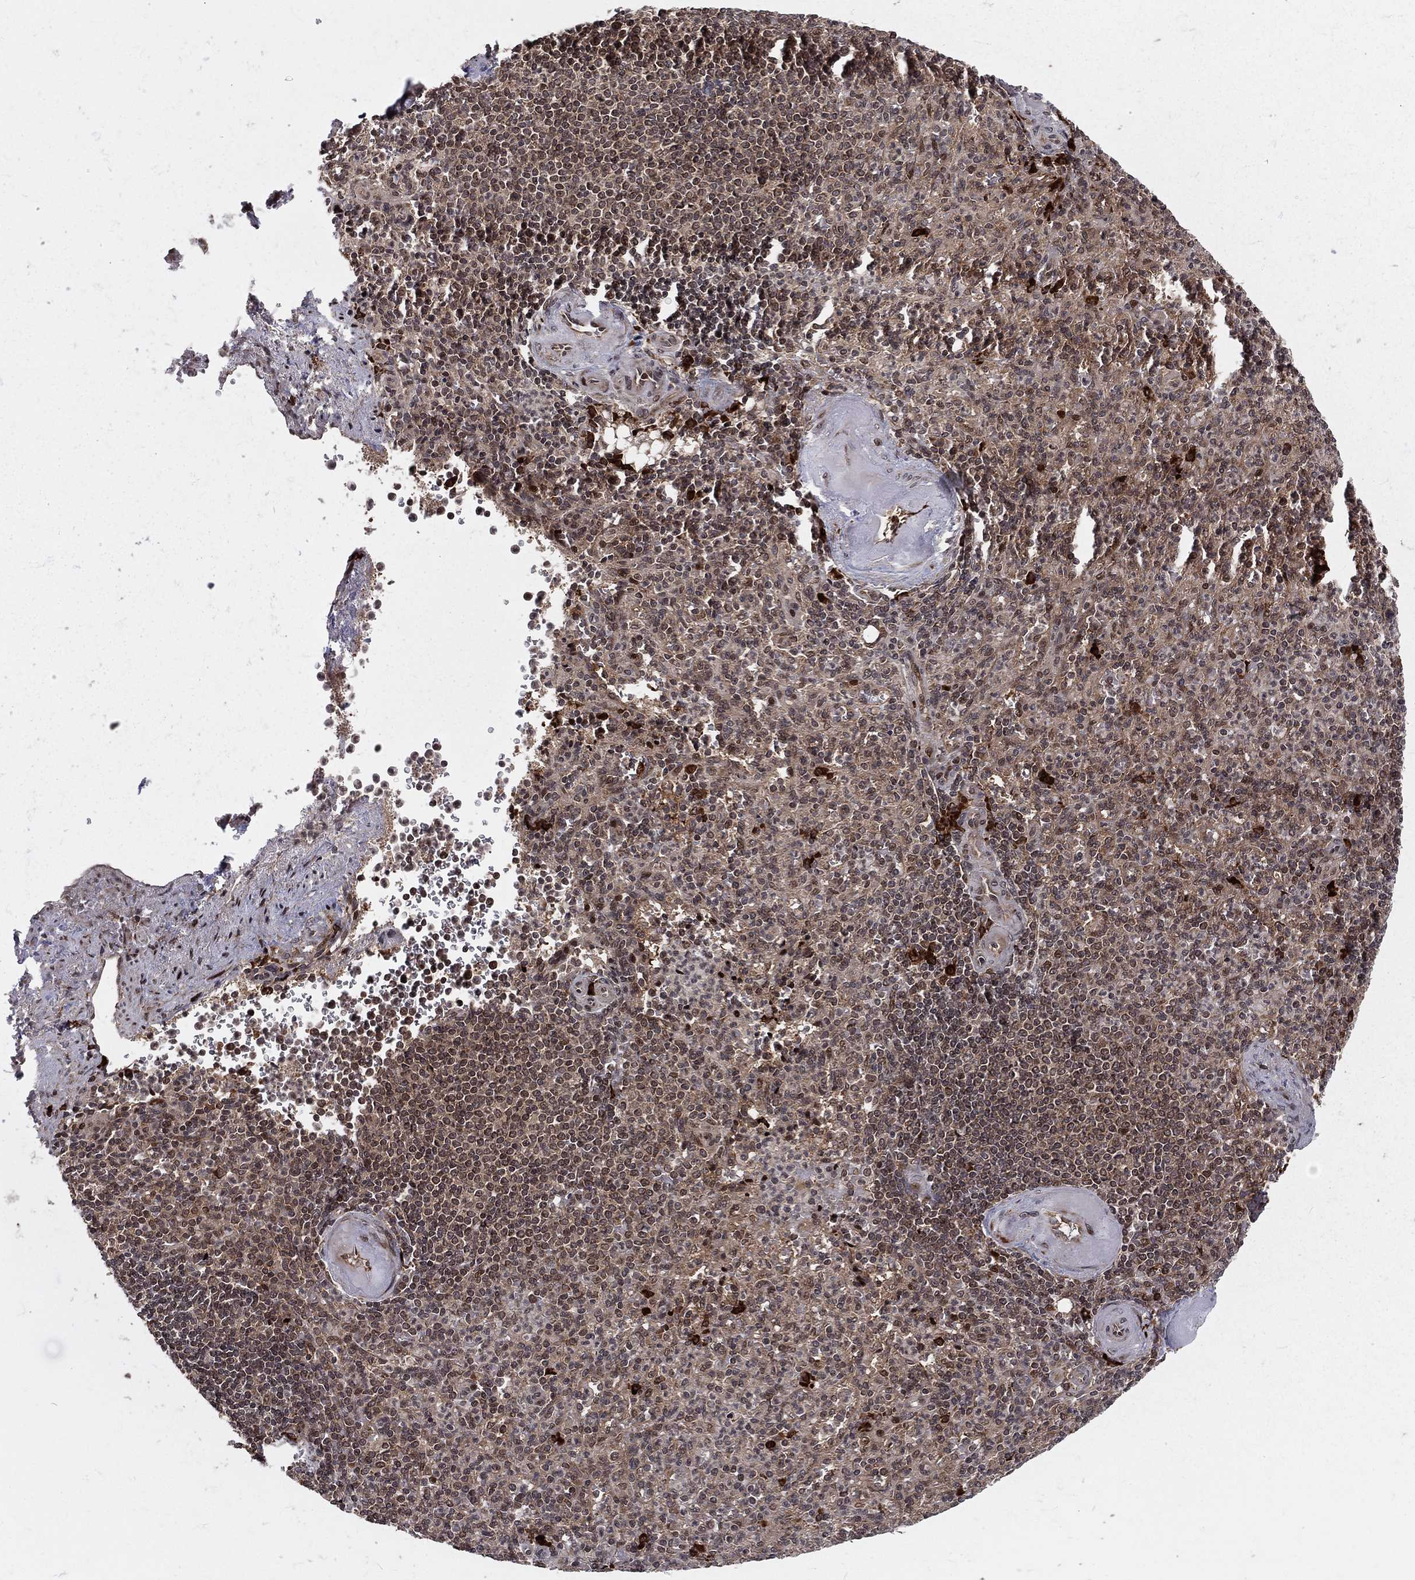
{"staining": {"intensity": "strong", "quantity": "<25%", "location": "nuclear"}, "tissue": "spleen", "cell_type": "Cells in red pulp", "image_type": "normal", "snomed": [{"axis": "morphology", "description": "Normal tissue, NOS"}, {"axis": "topography", "description": "Spleen"}], "caption": "Protein staining shows strong nuclear expression in approximately <25% of cells in red pulp in normal spleen. (brown staining indicates protein expression, while blue staining denotes nuclei).", "gene": "MDM2", "patient": {"sex": "female", "age": 74}}